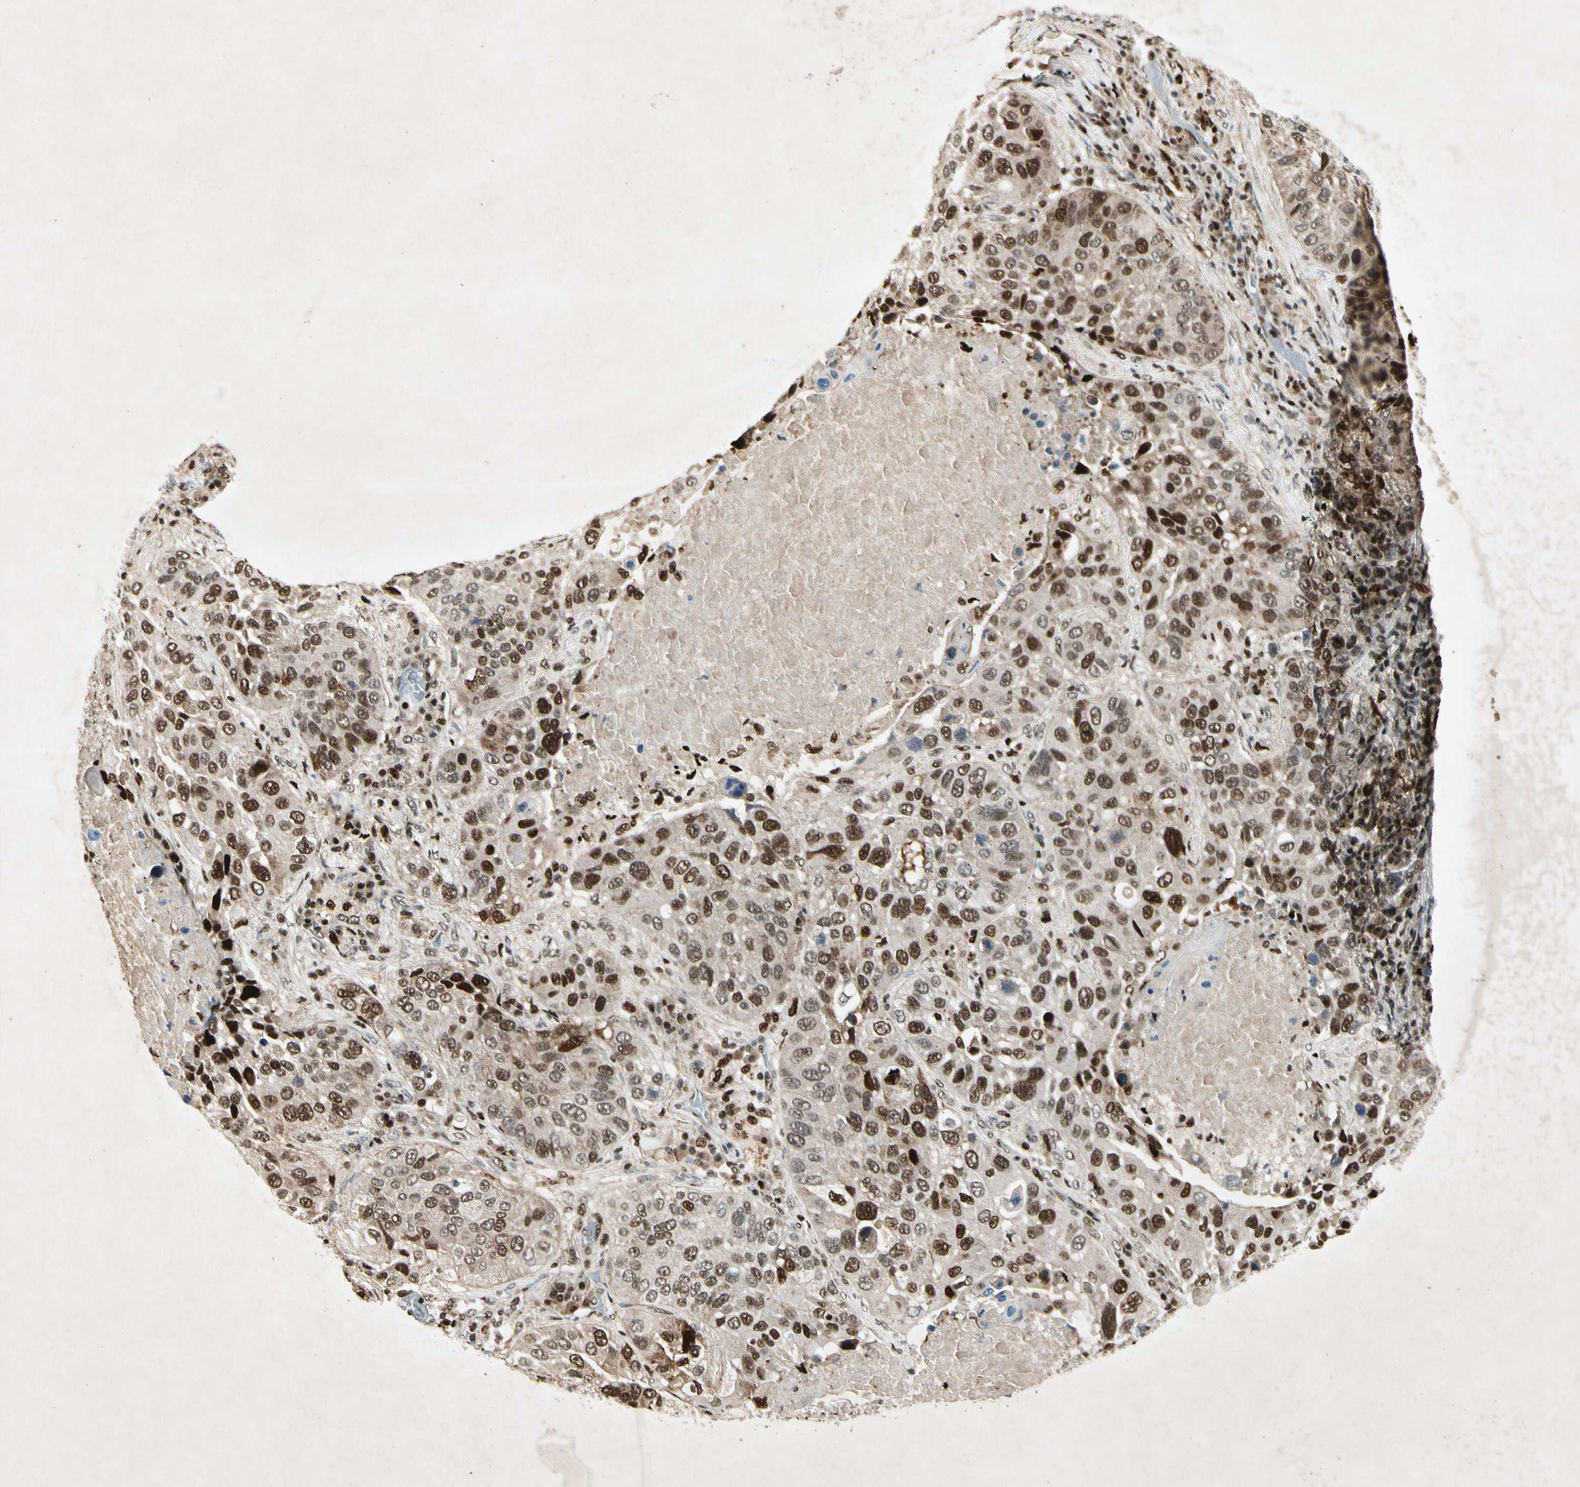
{"staining": {"intensity": "strong", "quantity": ">75%", "location": "nuclear"}, "tissue": "lung cancer", "cell_type": "Tumor cells", "image_type": "cancer", "snomed": [{"axis": "morphology", "description": "Squamous cell carcinoma, NOS"}, {"axis": "topography", "description": "Lung"}], "caption": "This is a photomicrograph of immunohistochemistry staining of squamous cell carcinoma (lung), which shows strong positivity in the nuclear of tumor cells.", "gene": "RNF43", "patient": {"sex": "male", "age": 57}}